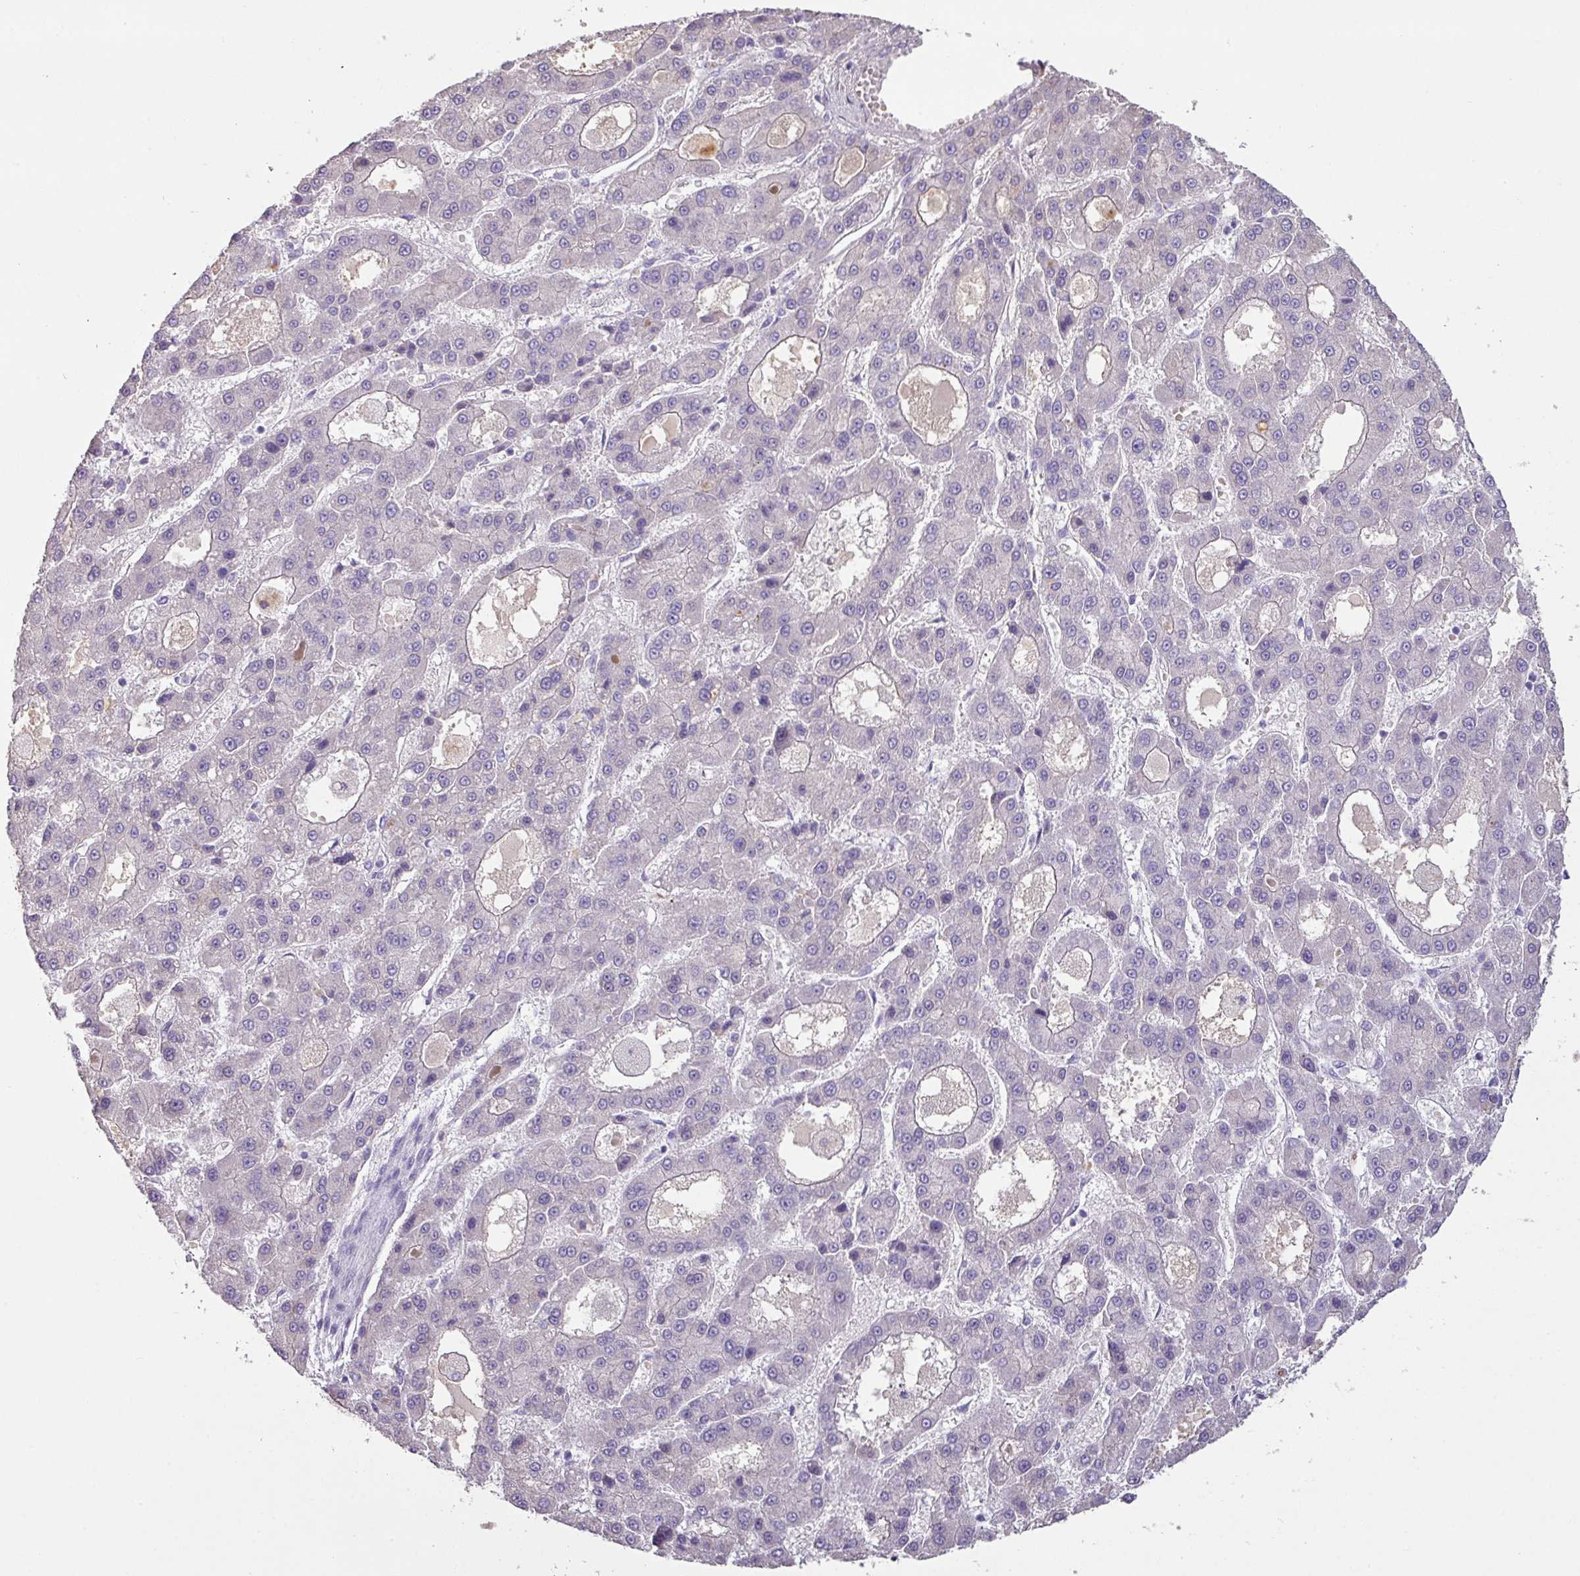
{"staining": {"intensity": "negative", "quantity": "none", "location": "none"}, "tissue": "liver cancer", "cell_type": "Tumor cells", "image_type": "cancer", "snomed": [{"axis": "morphology", "description": "Carcinoma, Hepatocellular, NOS"}, {"axis": "topography", "description": "Liver"}], "caption": "An immunohistochemistry histopathology image of hepatocellular carcinoma (liver) is shown. There is no staining in tumor cells of hepatocellular carcinoma (liver).", "gene": "OR6C6", "patient": {"sex": "male", "age": 70}}